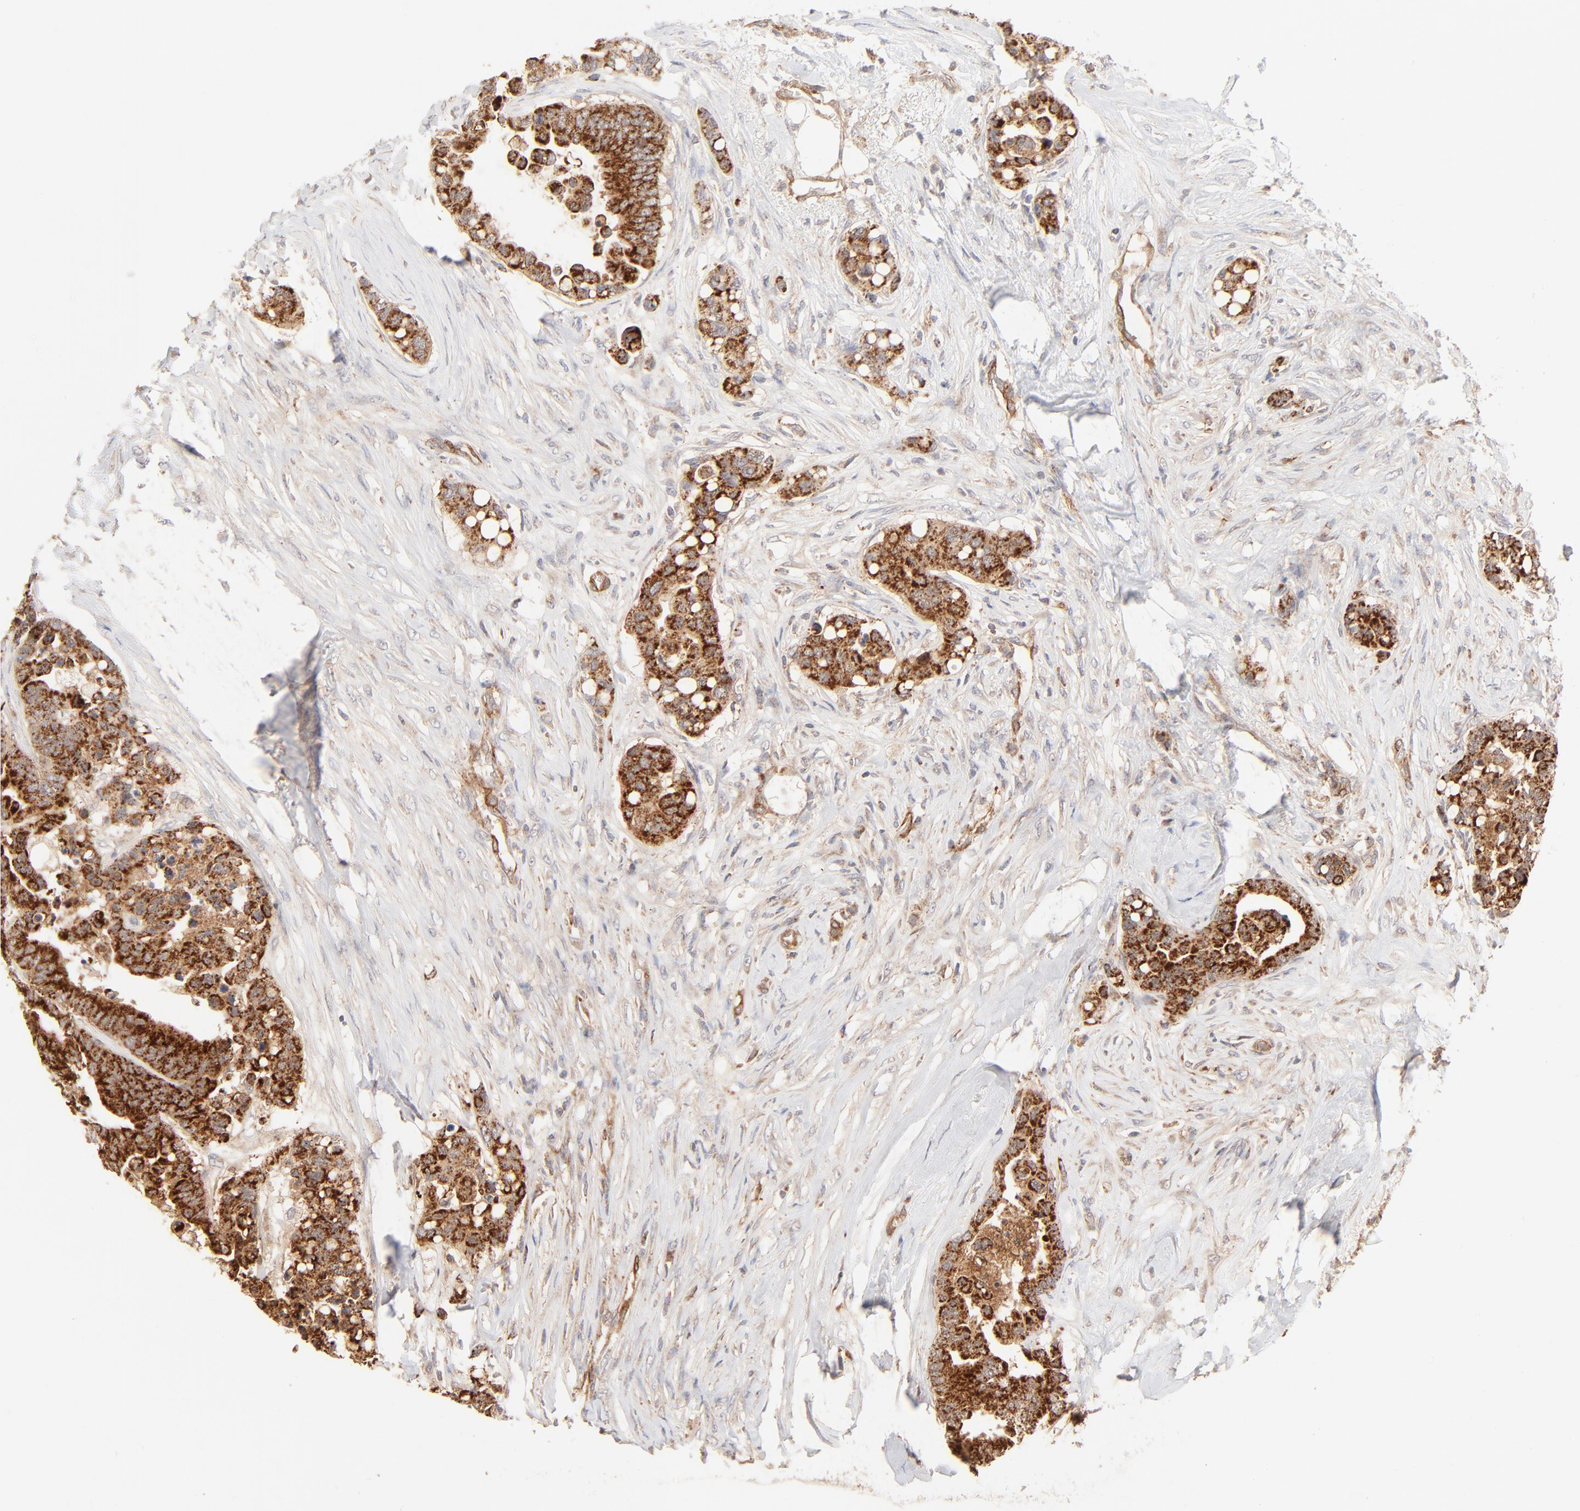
{"staining": {"intensity": "strong", "quantity": ">75%", "location": "cytoplasmic/membranous"}, "tissue": "colorectal cancer", "cell_type": "Tumor cells", "image_type": "cancer", "snomed": [{"axis": "morphology", "description": "Adenocarcinoma, NOS"}, {"axis": "topography", "description": "Colon"}], "caption": "Protein staining exhibits strong cytoplasmic/membranous expression in approximately >75% of tumor cells in colorectal adenocarcinoma.", "gene": "CSPG4", "patient": {"sex": "male", "age": 82}}